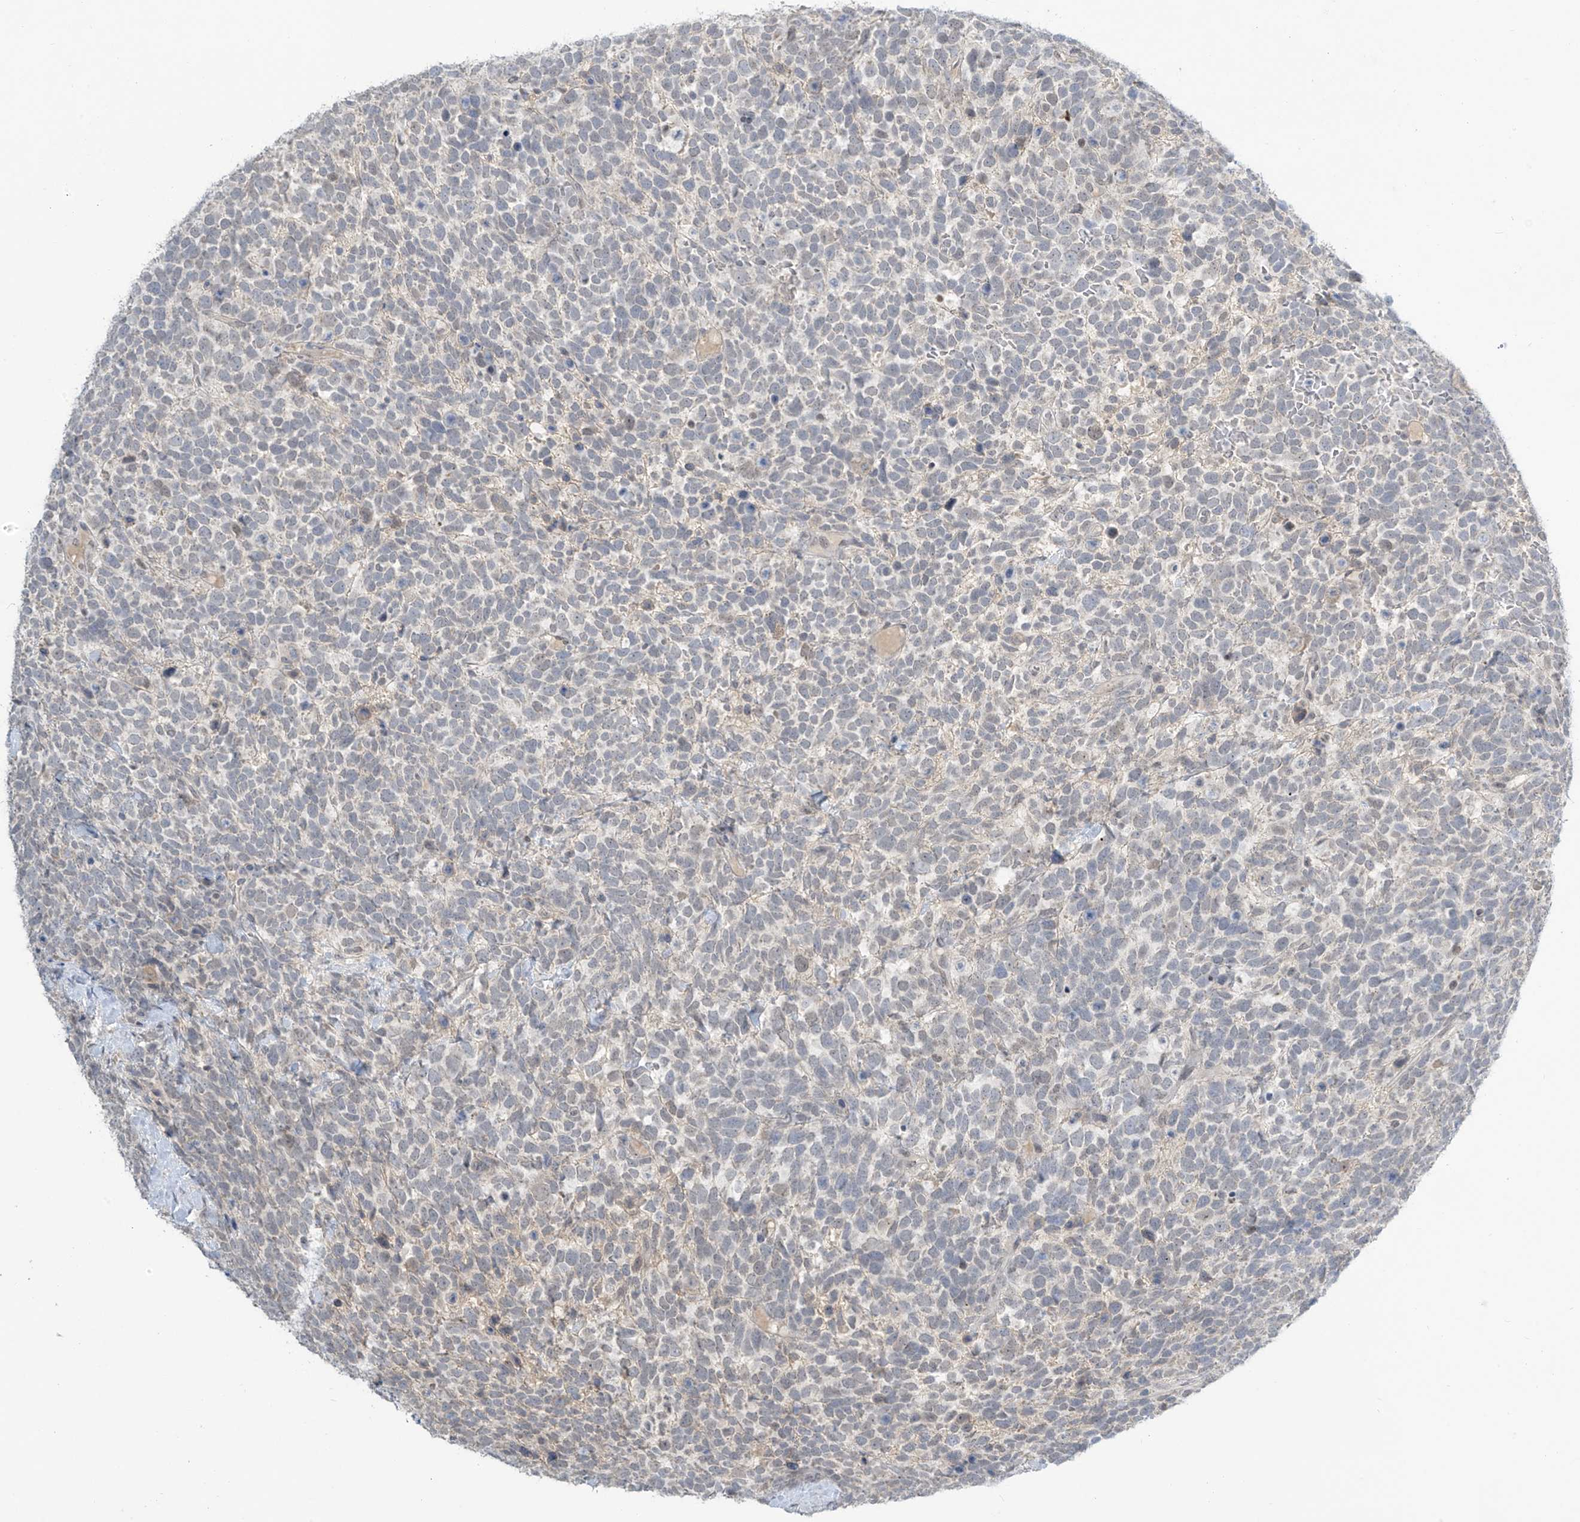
{"staining": {"intensity": "negative", "quantity": "none", "location": "none"}, "tissue": "urothelial cancer", "cell_type": "Tumor cells", "image_type": "cancer", "snomed": [{"axis": "morphology", "description": "Urothelial carcinoma, High grade"}, {"axis": "topography", "description": "Urinary bladder"}], "caption": "DAB (3,3'-diaminobenzidine) immunohistochemical staining of urothelial cancer reveals no significant expression in tumor cells.", "gene": "METAP1D", "patient": {"sex": "female", "age": 82}}